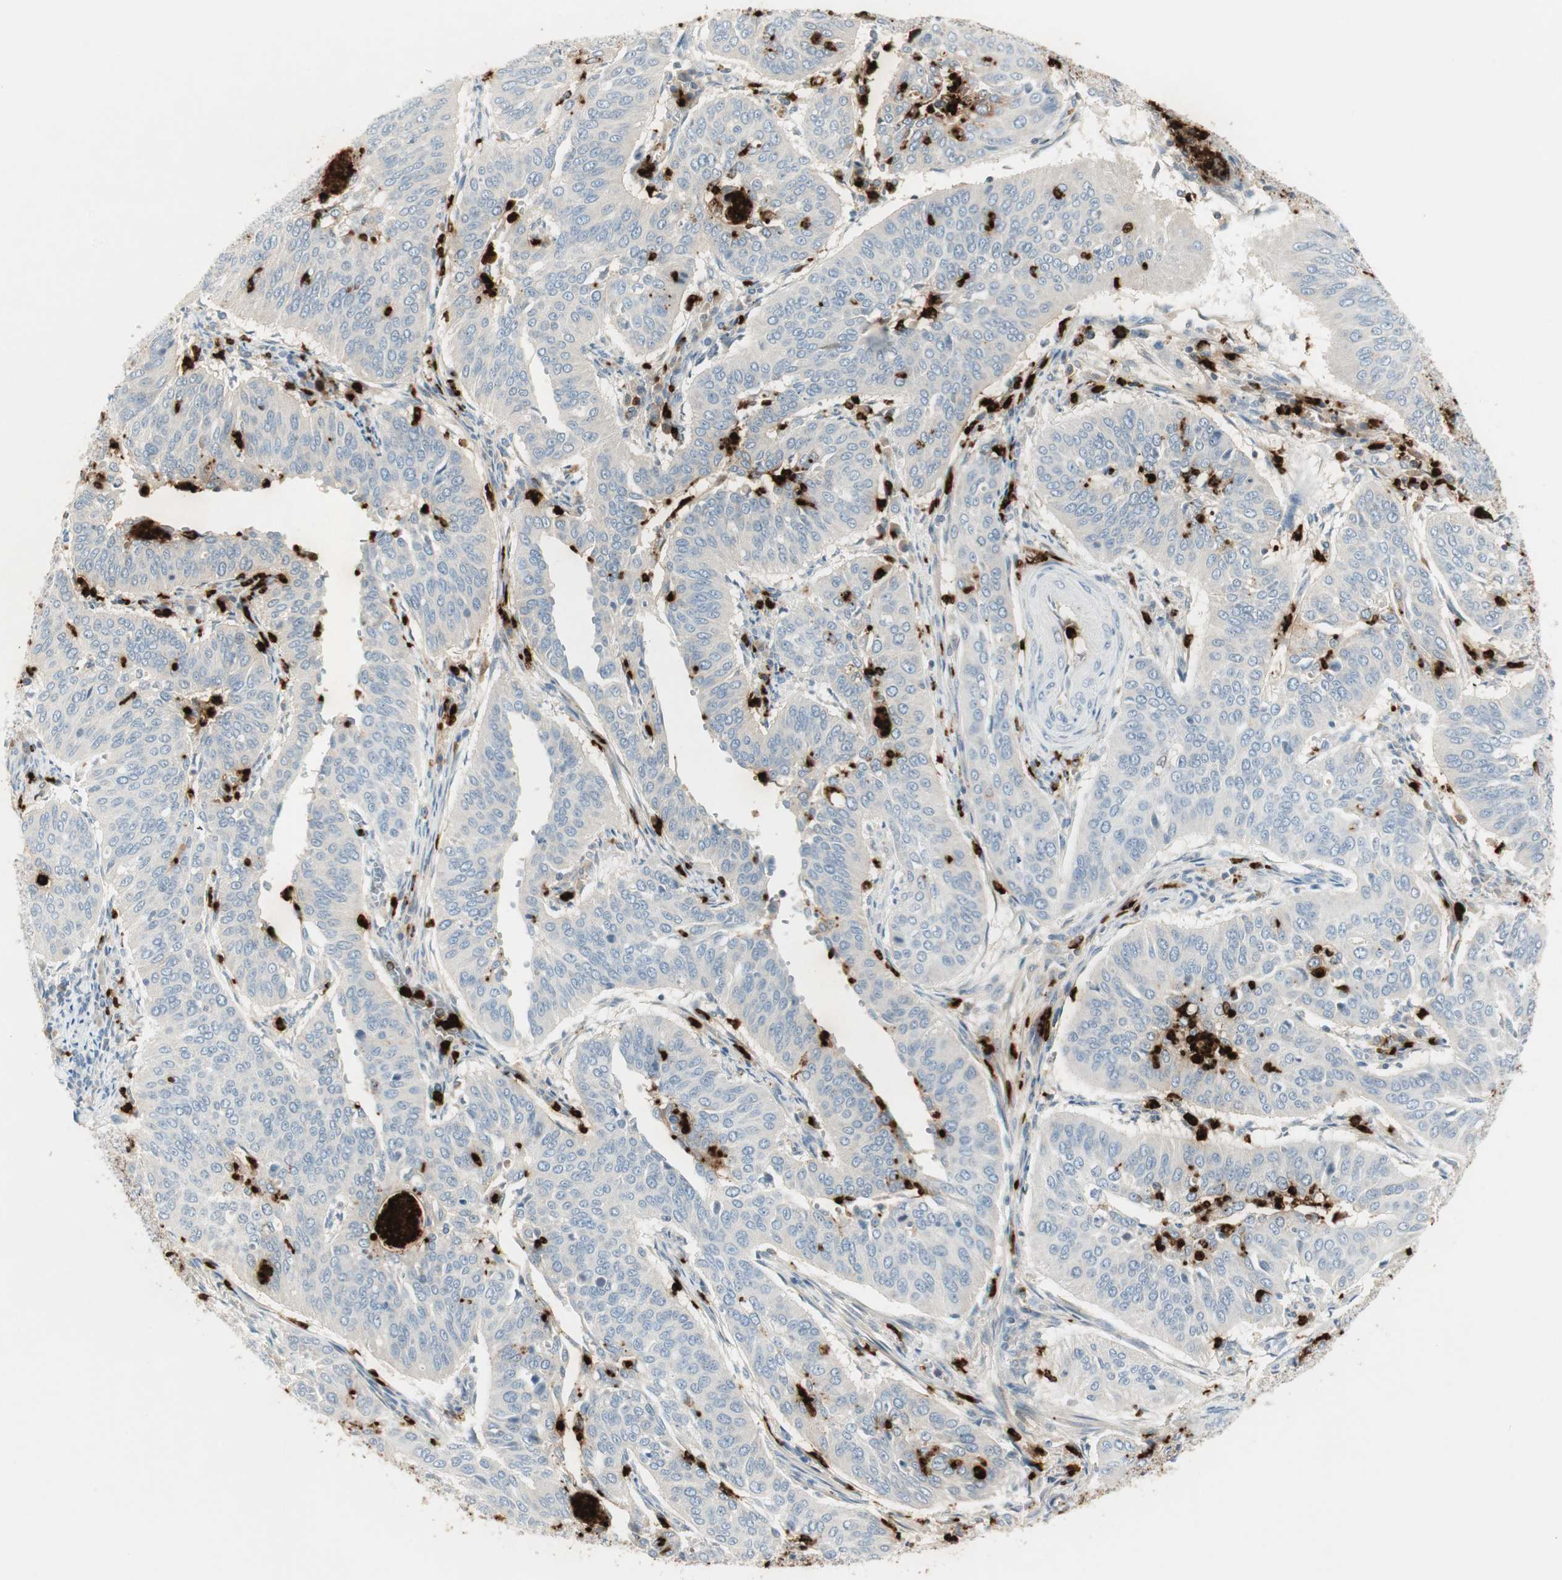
{"staining": {"intensity": "negative", "quantity": "none", "location": "none"}, "tissue": "cervical cancer", "cell_type": "Tumor cells", "image_type": "cancer", "snomed": [{"axis": "morphology", "description": "Normal tissue, NOS"}, {"axis": "morphology", "description": "Squamous cell carcinoma, NOS"}, {"axis": "topography", "description": "Cervix"}], "caption": "Cervical cancer (squamous cell carcinoma) was stained to show a protein in brown. There is no significant expression in tumor cells. Brightfield microscopy of IHC stained with DAB (brown) and hematoxylin (blue), captured at high magnification.", "gene": "PRTN3", "patient": {"sex": "female", "age": 39}}